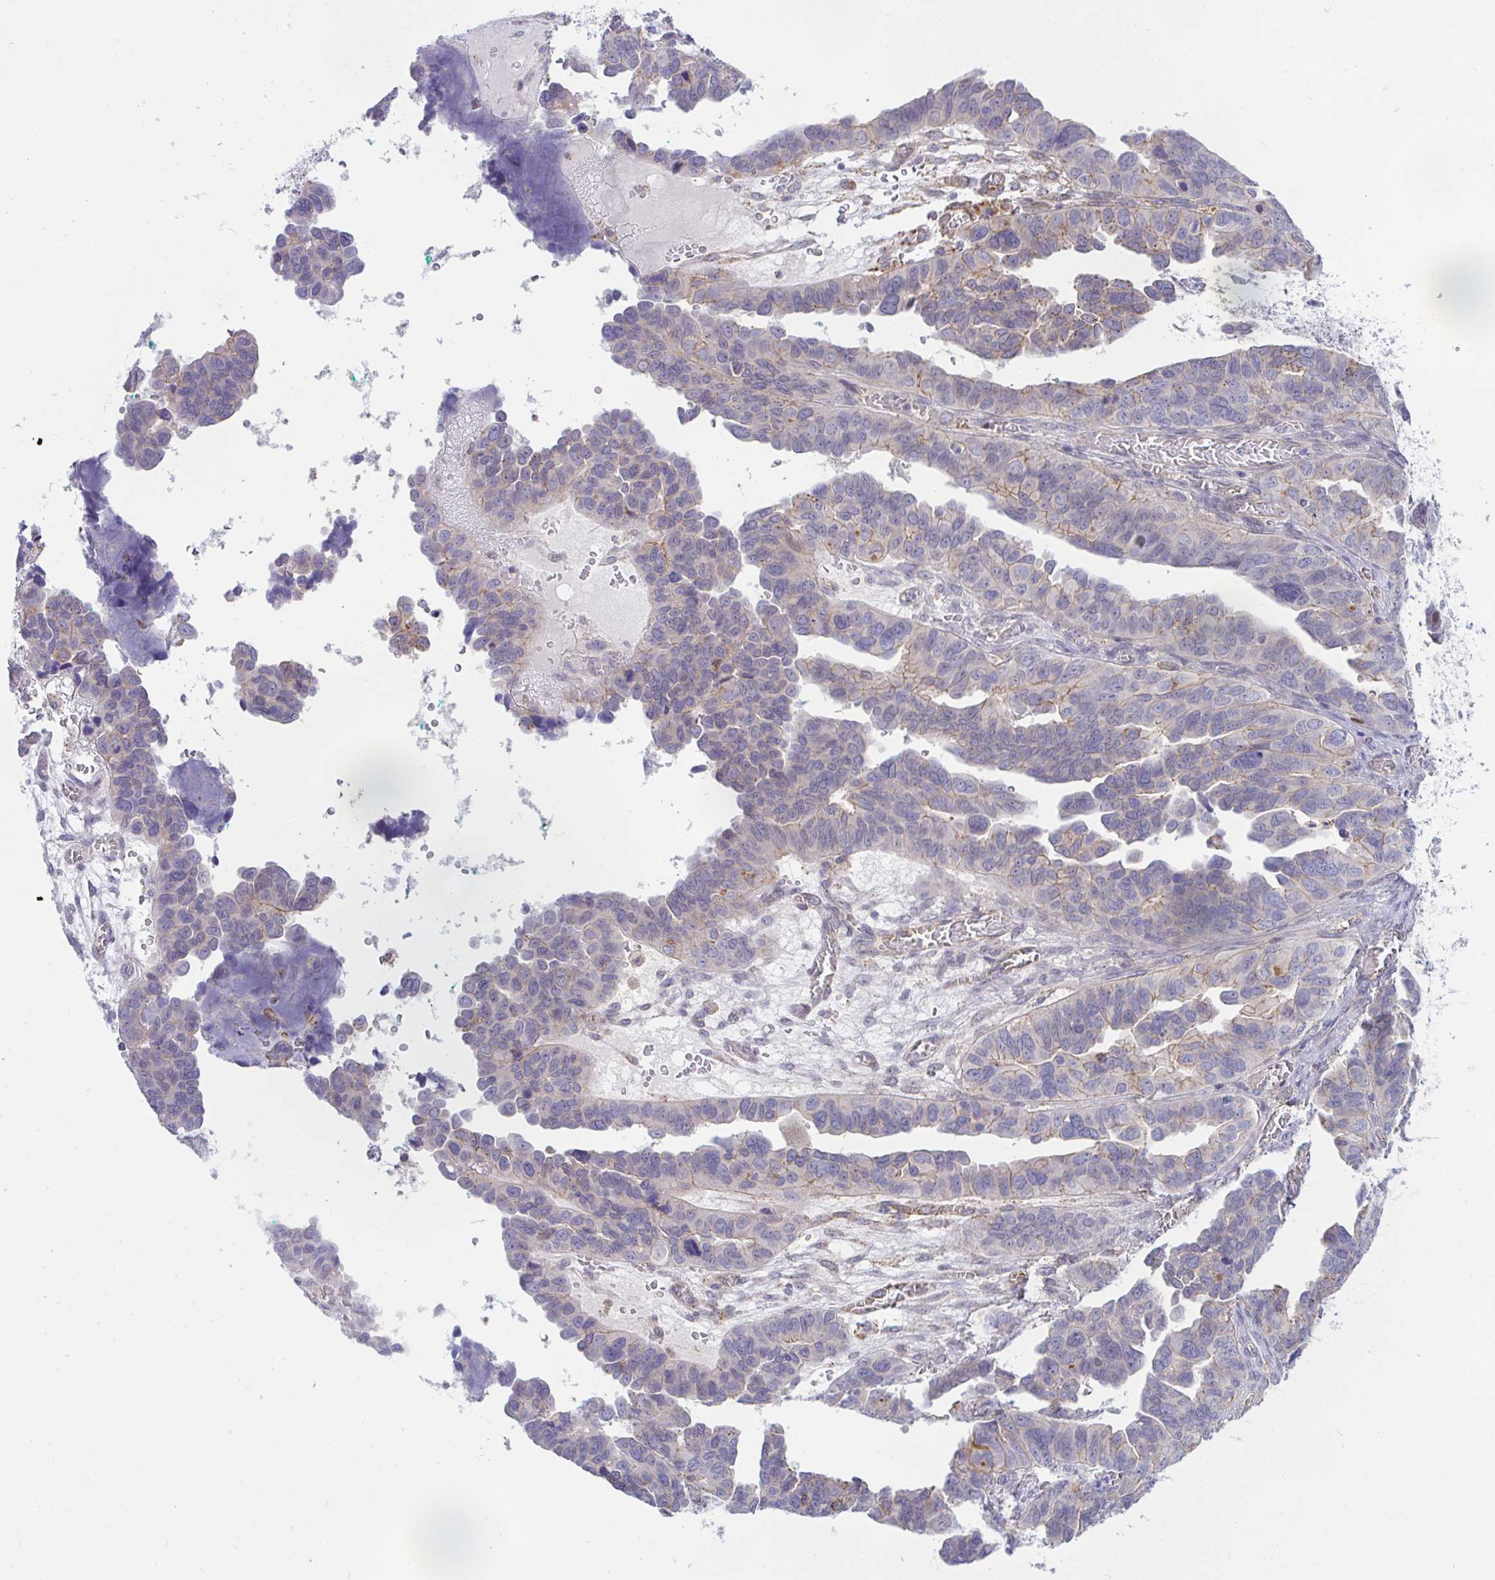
{"staining": {"intensity": "negative", "quantity": "none", "location": "none"}, "tissue": "ovarian cancer", "cell_type": "Tumor cells", "image_type": "cancer", "snomed": [{"axis": "morphology", "description": "Cystadenocarcinoma, serous, NOS"}, {"axis": "topography", "description": "Ovary"}], "caption": "Protein analysis of ovarian cancer (serous cystadenocarcinoma) exhibits no significant expression in tumor cells. (Brightfield microscopy of DAB (3,3'-diaminobenzidine) immunohistochemistry (IHC) at high magnification).", "gene": "ZBED3", "patient": {"sex": "female", "age": 64}}